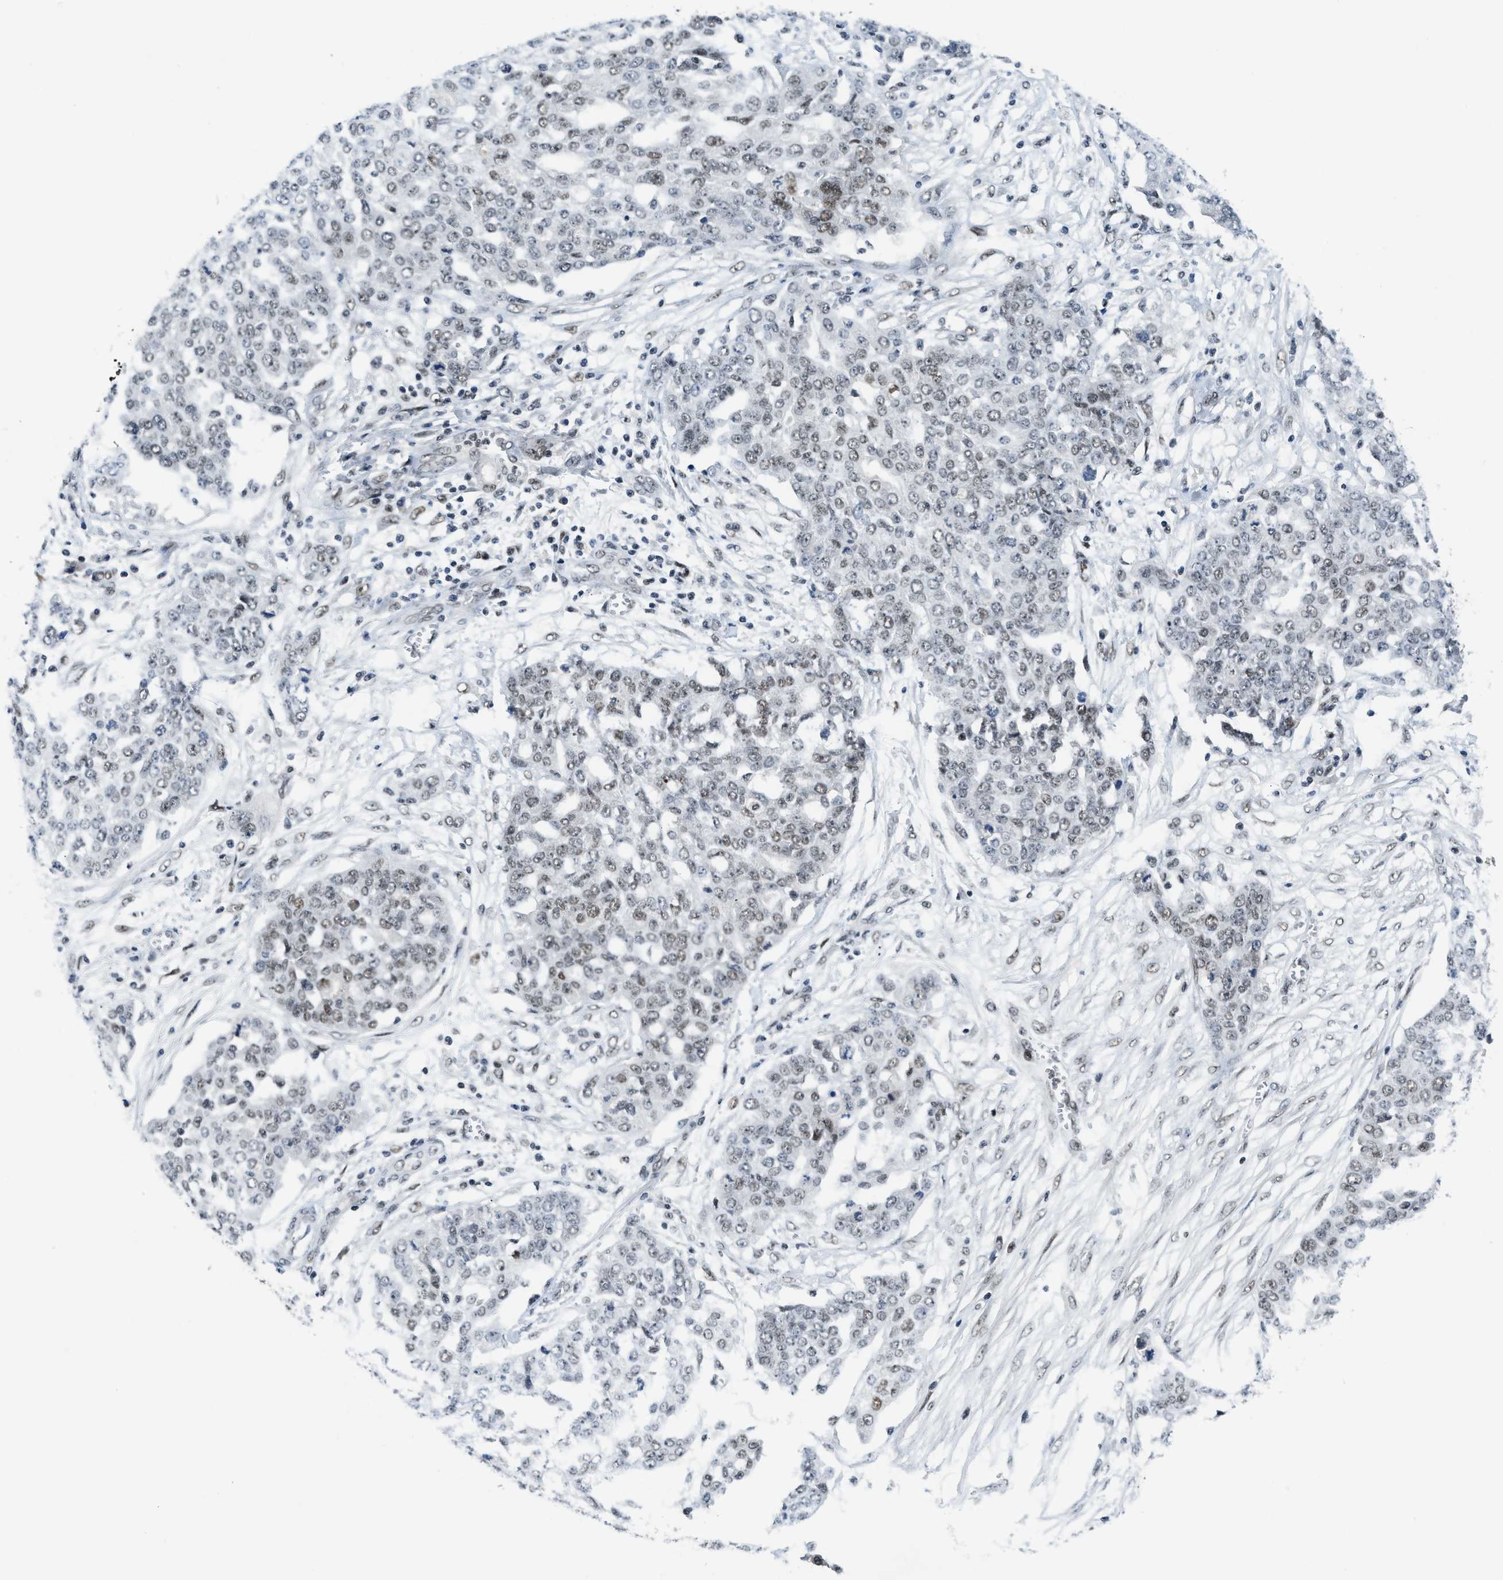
{"staining": {"intensity": "weak", "quantity": "25%-75%", "location": "nuclear"}, "tissue": "ovarian cancer", "cell_type": "Tumor cells", "image_type": "cancer", "snomed": [{"axis": "morphology", "description": "Cystadenocarcinoma, serous, NOS"}, {"axis": "topography", "description": "Soft tissue"}, {"axis": "topography", "description": "Ovary"}], "caption": "This image exhibits IHC staining of ovarian cancer (serous cystadenocarcinoma), with low weak nuclear staining in about 25%-75% of tumor cells.", "gene": "NCOA1", "patient": {"sex": "female", "age": 57}}